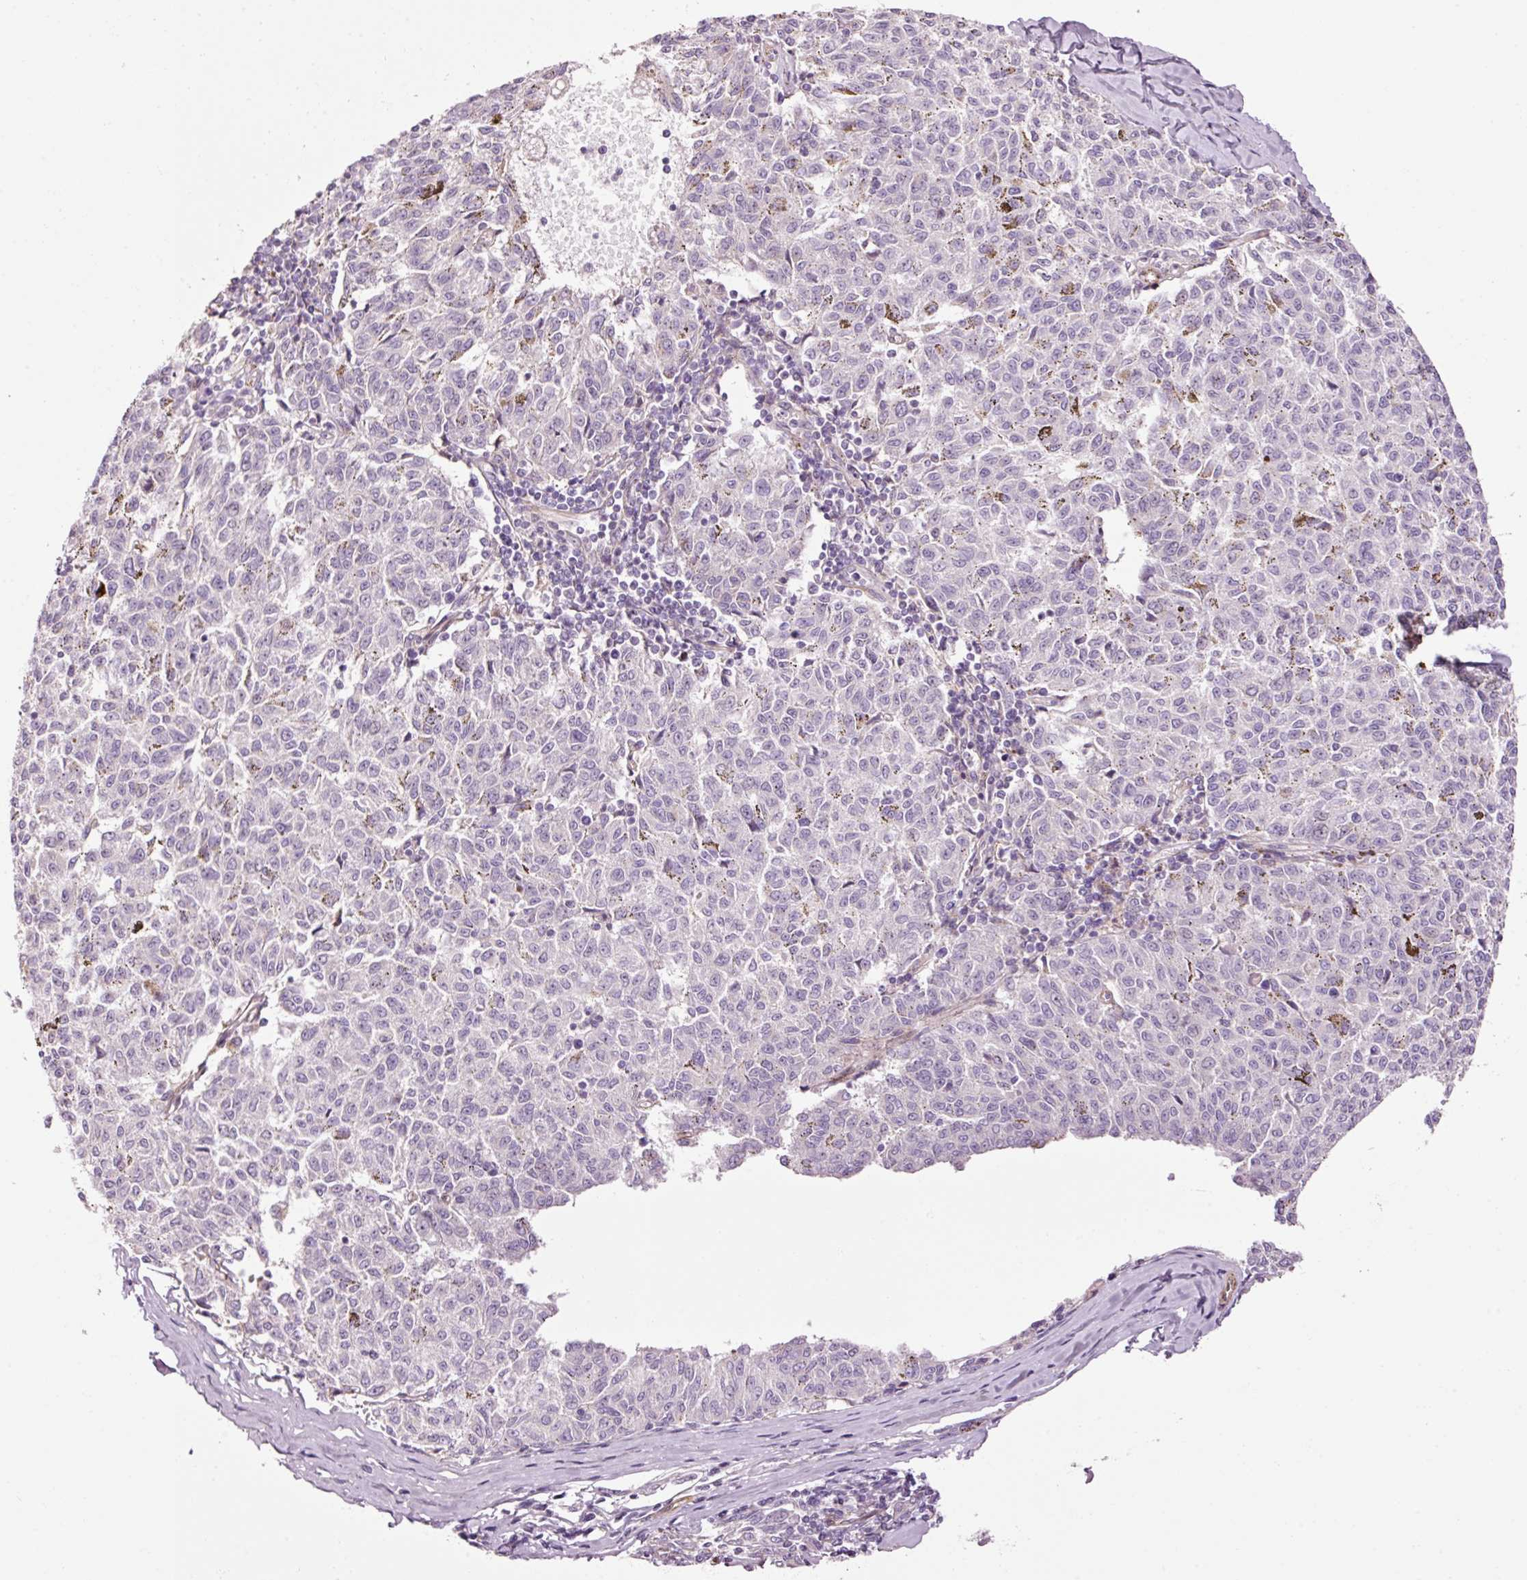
{"staining": {"intensity": "negative", "quantity": "none", "location": "none"}, "tissue": "melanoma", "cell_type": "Tumor cells", "image_type": "cancer", "snomed": [{"axis": "morphology", "description": "Malignant melanoma, NOS"}, {"axis": "topography", "description": "Skin"}], "caption": "Melanoma stained for a protein using immunohistochemistry reveals no staining tumor cells.", "gene": "ANKRD20A1", "patient": {"sex": "female", "age": 72}}